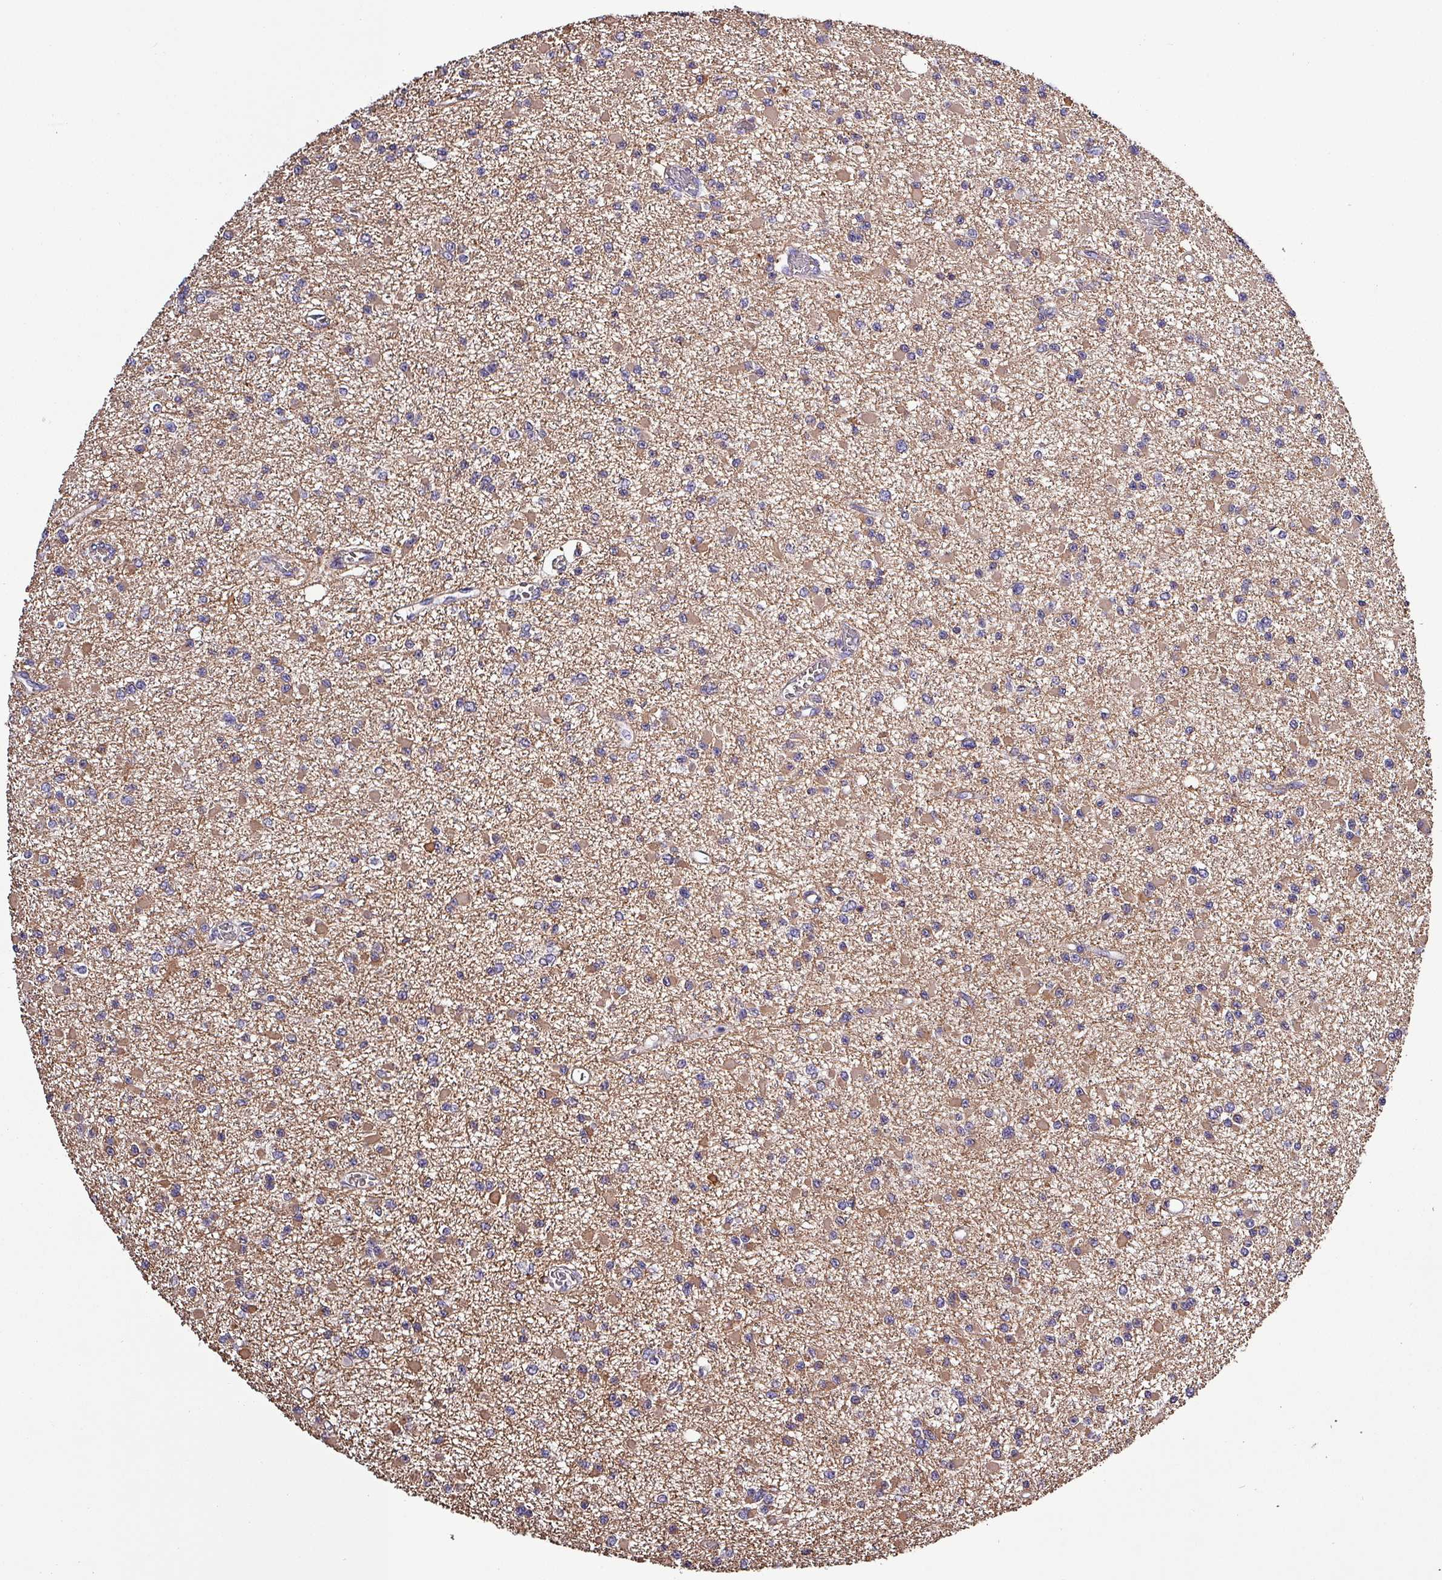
{"staining": {"intensity": "weak", "quantity": "25%-75%", "location": "cytoplasmic/membranous"}, "tissue": "glioma", "cell_type": "Tumor cells", "image_type": "cancer", "snomed": [{"axis": "morphology", "description": "Glioma, malignant, Low grade"}, {"axis": "topography", "description": "Brain"}], "caption": "There is low levels of weak cytoplasmic/membranous expression in tumor cells of glioma, as demonstrated by immunohistochemical staining (brown color).", "gene": "HTRA4", "patient": {"sex": "female", "age": 22}}